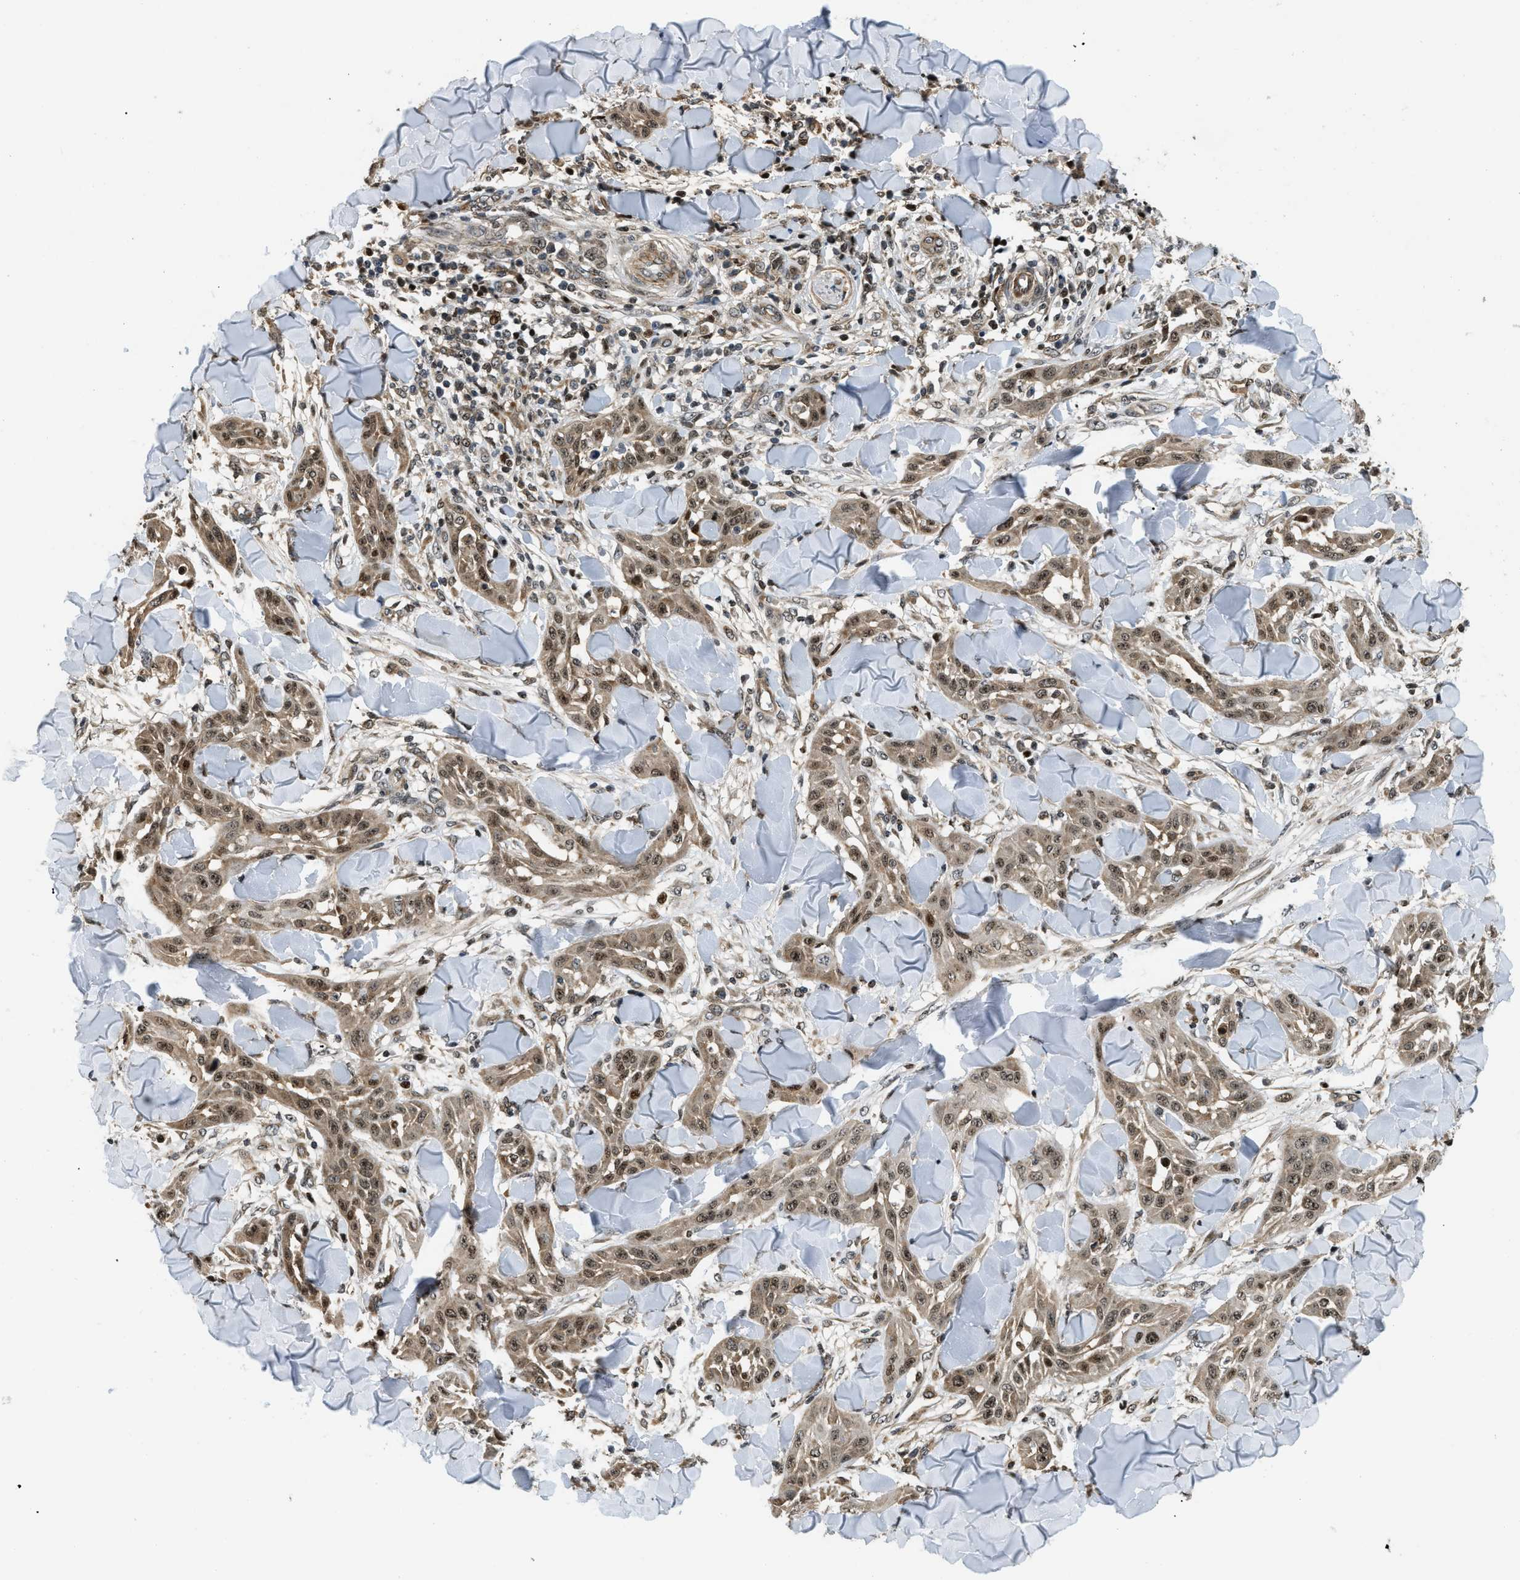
{"staining": {"intensity": "moderate", "quantity": ">75%", "location": "cytoplasmic/membranous,nuclear"}, "tissue": "skin cancer", "cell_type": "Tumor cells", "image_type": "cancer", "snomed": [{"axis": "morphology", "description": "Squamous cell carcinoma, NOS"}, {"axis": "topography", "description": "Skin"}], "caption": "Protein staining of skin cancer tissue shows moderate cytoplasmic/membranous and nuclear staining in about >75% of tumor cells.", "gene": "LTA4H", "patient": {"sex": "male", "age": 24}}